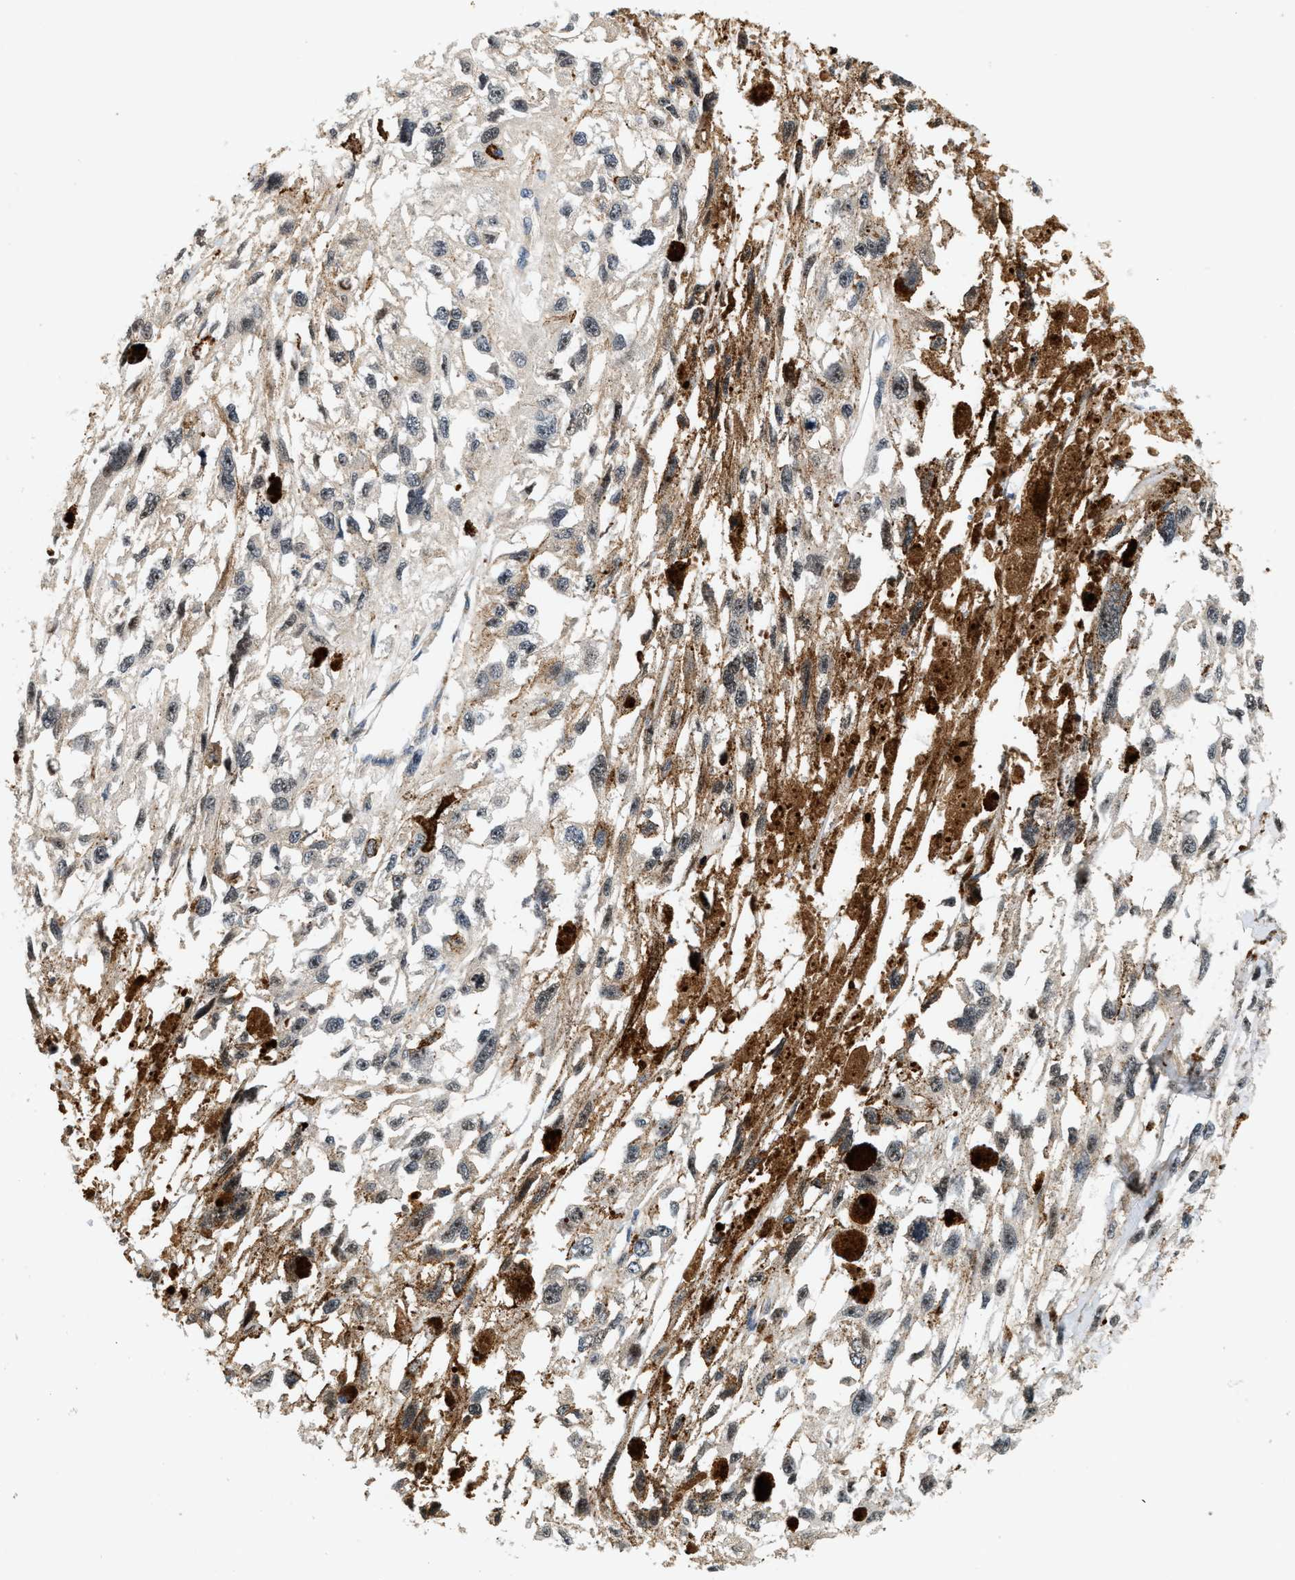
{"staining": {"intensity": "negative", "quantity": "none", "location": "none"}, "tissue": "melanoma", "cell_type": "Tumor cells", "image_type": "cancer", "snomed": [{"axis": "morphology", "description": "Malignant melanoma, Metastatic site"}, {"axis": "topography", "description": "Lymph node"}], "caption": "Tumor cells are negative for protein expression in human malignant melanoma (metastatic site).", "gene": "SAMD9", "patient": {"sex": "male", "age": 59}}